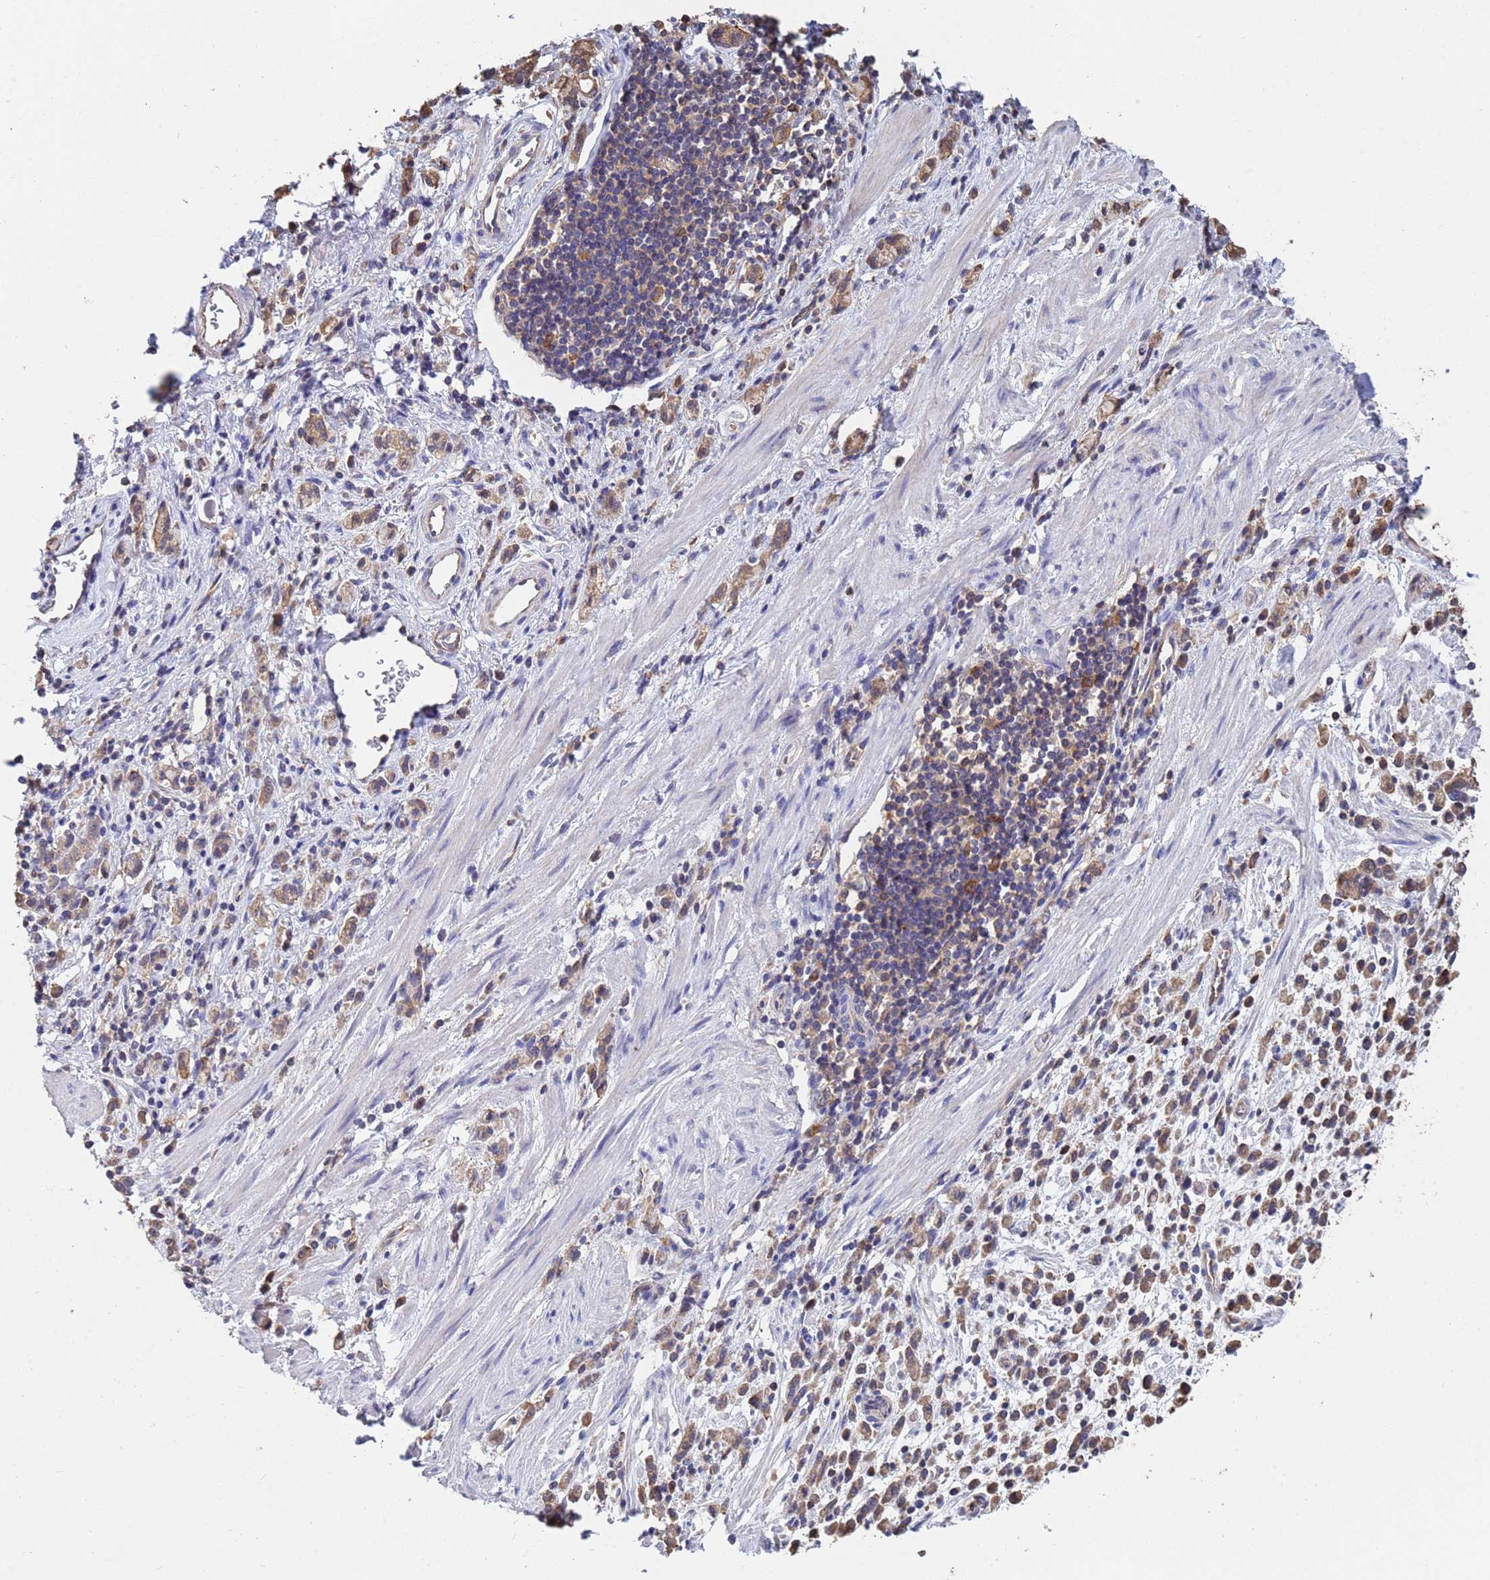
{"staining": {"intensity": "weak", "quantity": ">75%", "location": "cytoplasmic/membranous"}, "tissue": "stomach cancer", "cell_type": "Tumor cells", "image_type": "cancer", "snomed": [{"axis": "morphology", "description": "Adenocarcinoma, NOS"}, {"axis": "topography", "description": "Stomach"}], "caption": "Immunohistochemical staining of human stomach adenocarcinoma reveals low levels of weak cytoplasmic/membranous positivity in approximately >75% of tumor cells.", "gene": "FAM25A", "patient": {"sex": "male", "age": 77}}